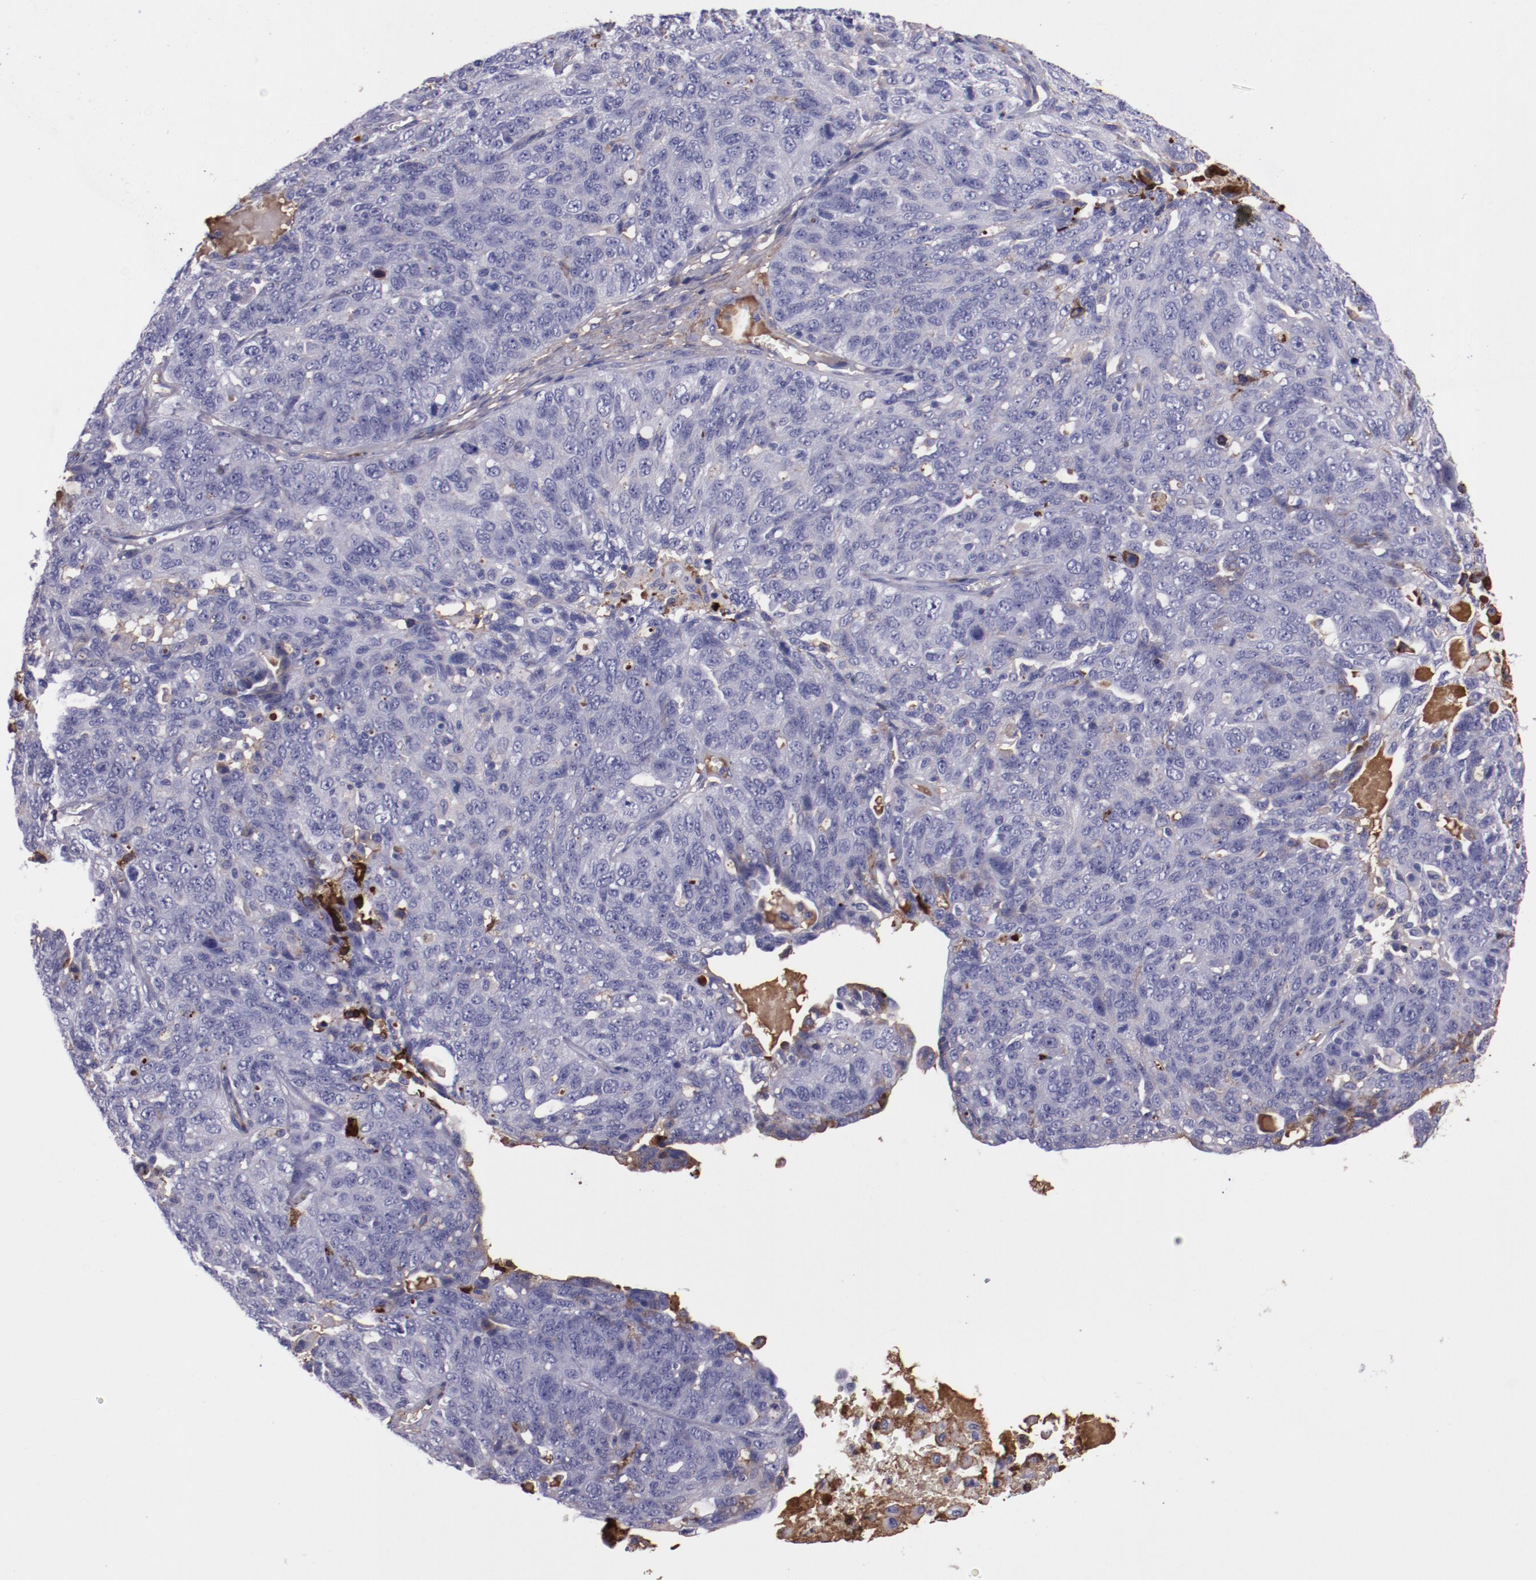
{"staining": {"intensity": "weak", "quantity": "<25%", "location": "cytoplasmic/membranous"}, "tissue": "ovarian cancer", "cell_type": "Tumor cells", "image_type": "cancer", "snomed": [{"axis": "morphology", "description": "Cystadenocarcinoma, serous, NOS"}, {"axis": "topography", "description": "Ovary"}], "caption": "Human ovarian serous cystadenocarcinoma stained for a protein using IHC exhibits no positivity in tumor cells.", "gene": "APOH", "patient": {"sex": "female", "age": 71}}